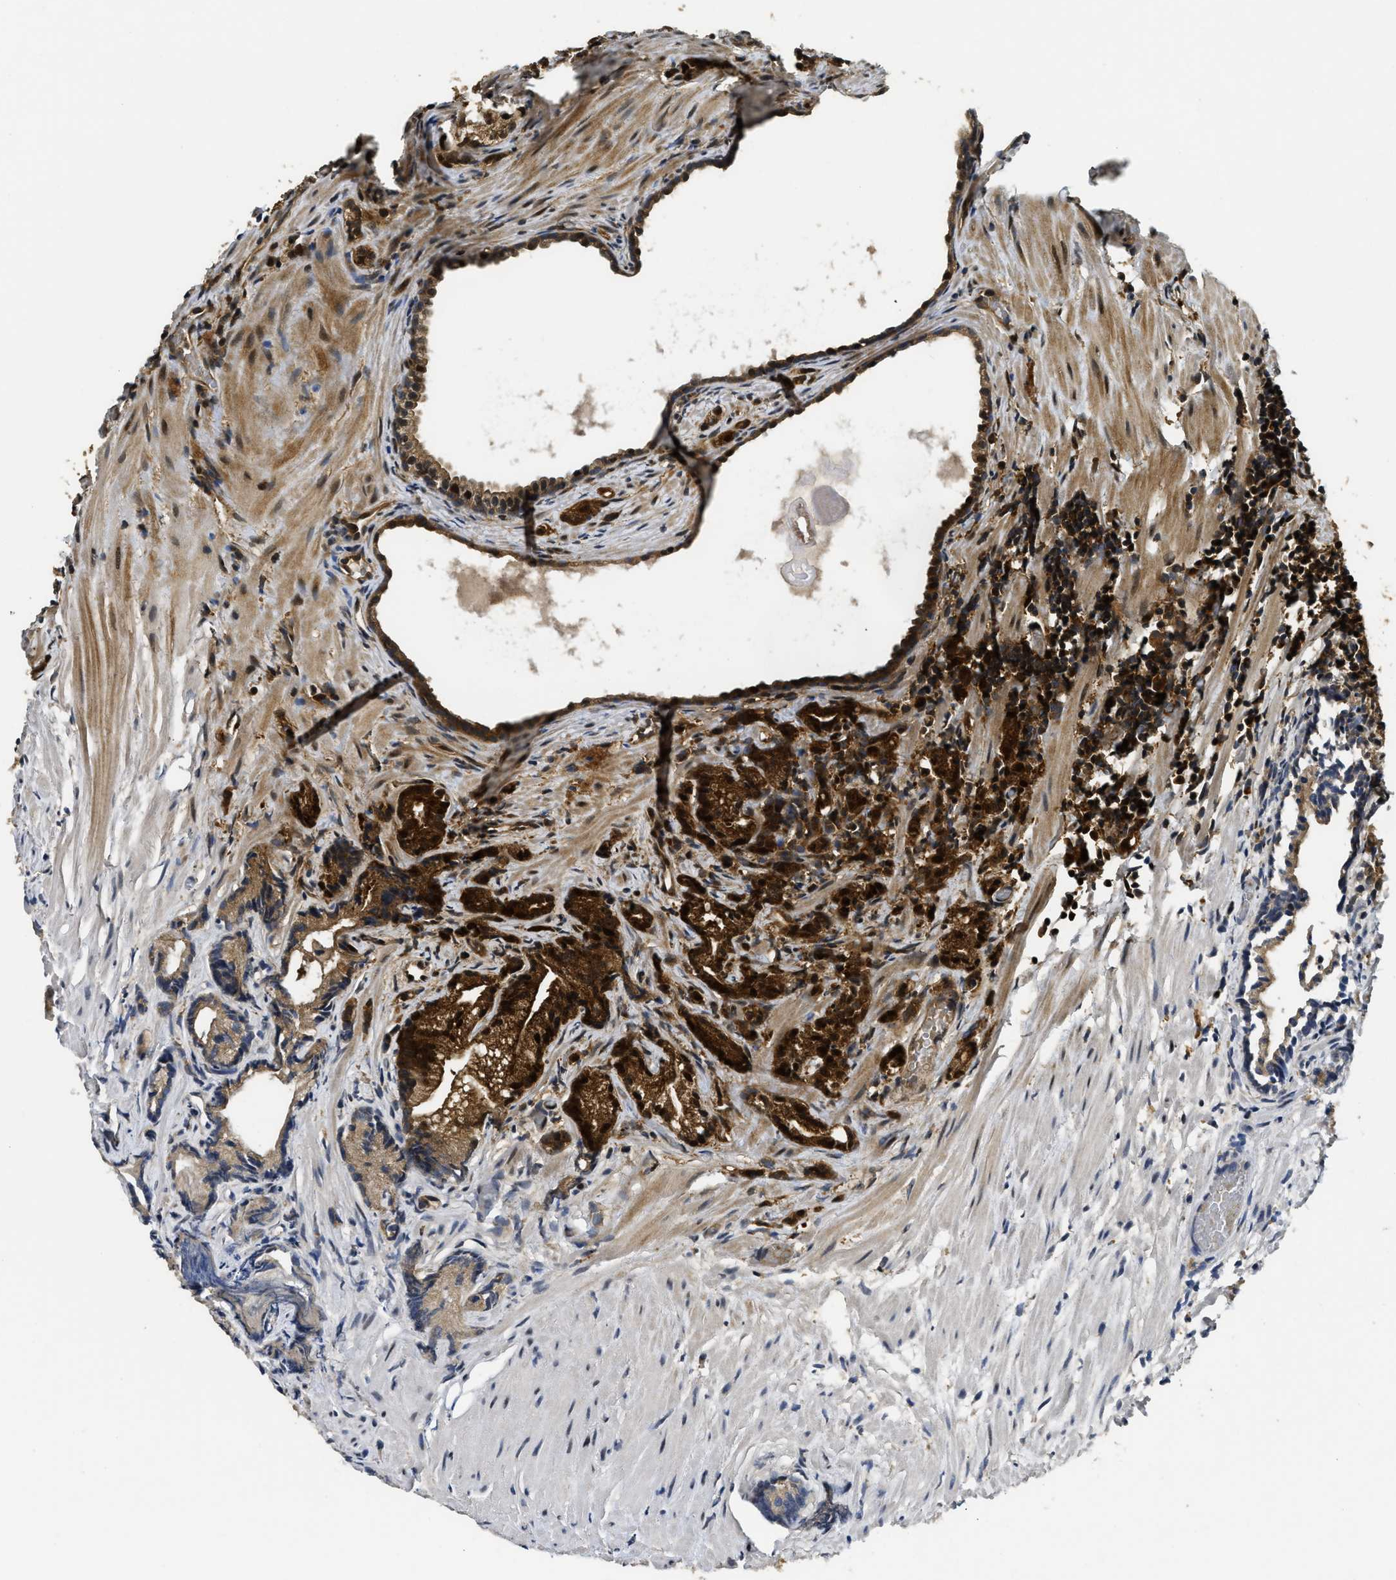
{"staining": {"intensity": "strong", "quantity": ">75%", "location": "cytoplasmic/membranous,nuclear"}, "tissue": "prostate cancer", "cell_type": "Tumor cells", "image_type": "cancer", "snomed": [{"axis": "morphology", "description": "Adenocarcinoma, Low grade"}, {"axis": "topography", "description": "Prostate"}], "caption": "Immunohistochemistry (IHC) staining of prostate low-grade adenocarcinoma, which reveals high levels of strong cytoplasmic/membranous and nuclear staining in about >75% of tumor cells indicating strong cytoplasmic/membranous and nuclear protein staining. The staining was performed using DAB (3,3'-diaminobenzidine) (brown) for protein detection and nuclei were counterstained in hematoxylin (blue).", "gene": "ADSL", "patient": {"sex": "male", "age": 89}}